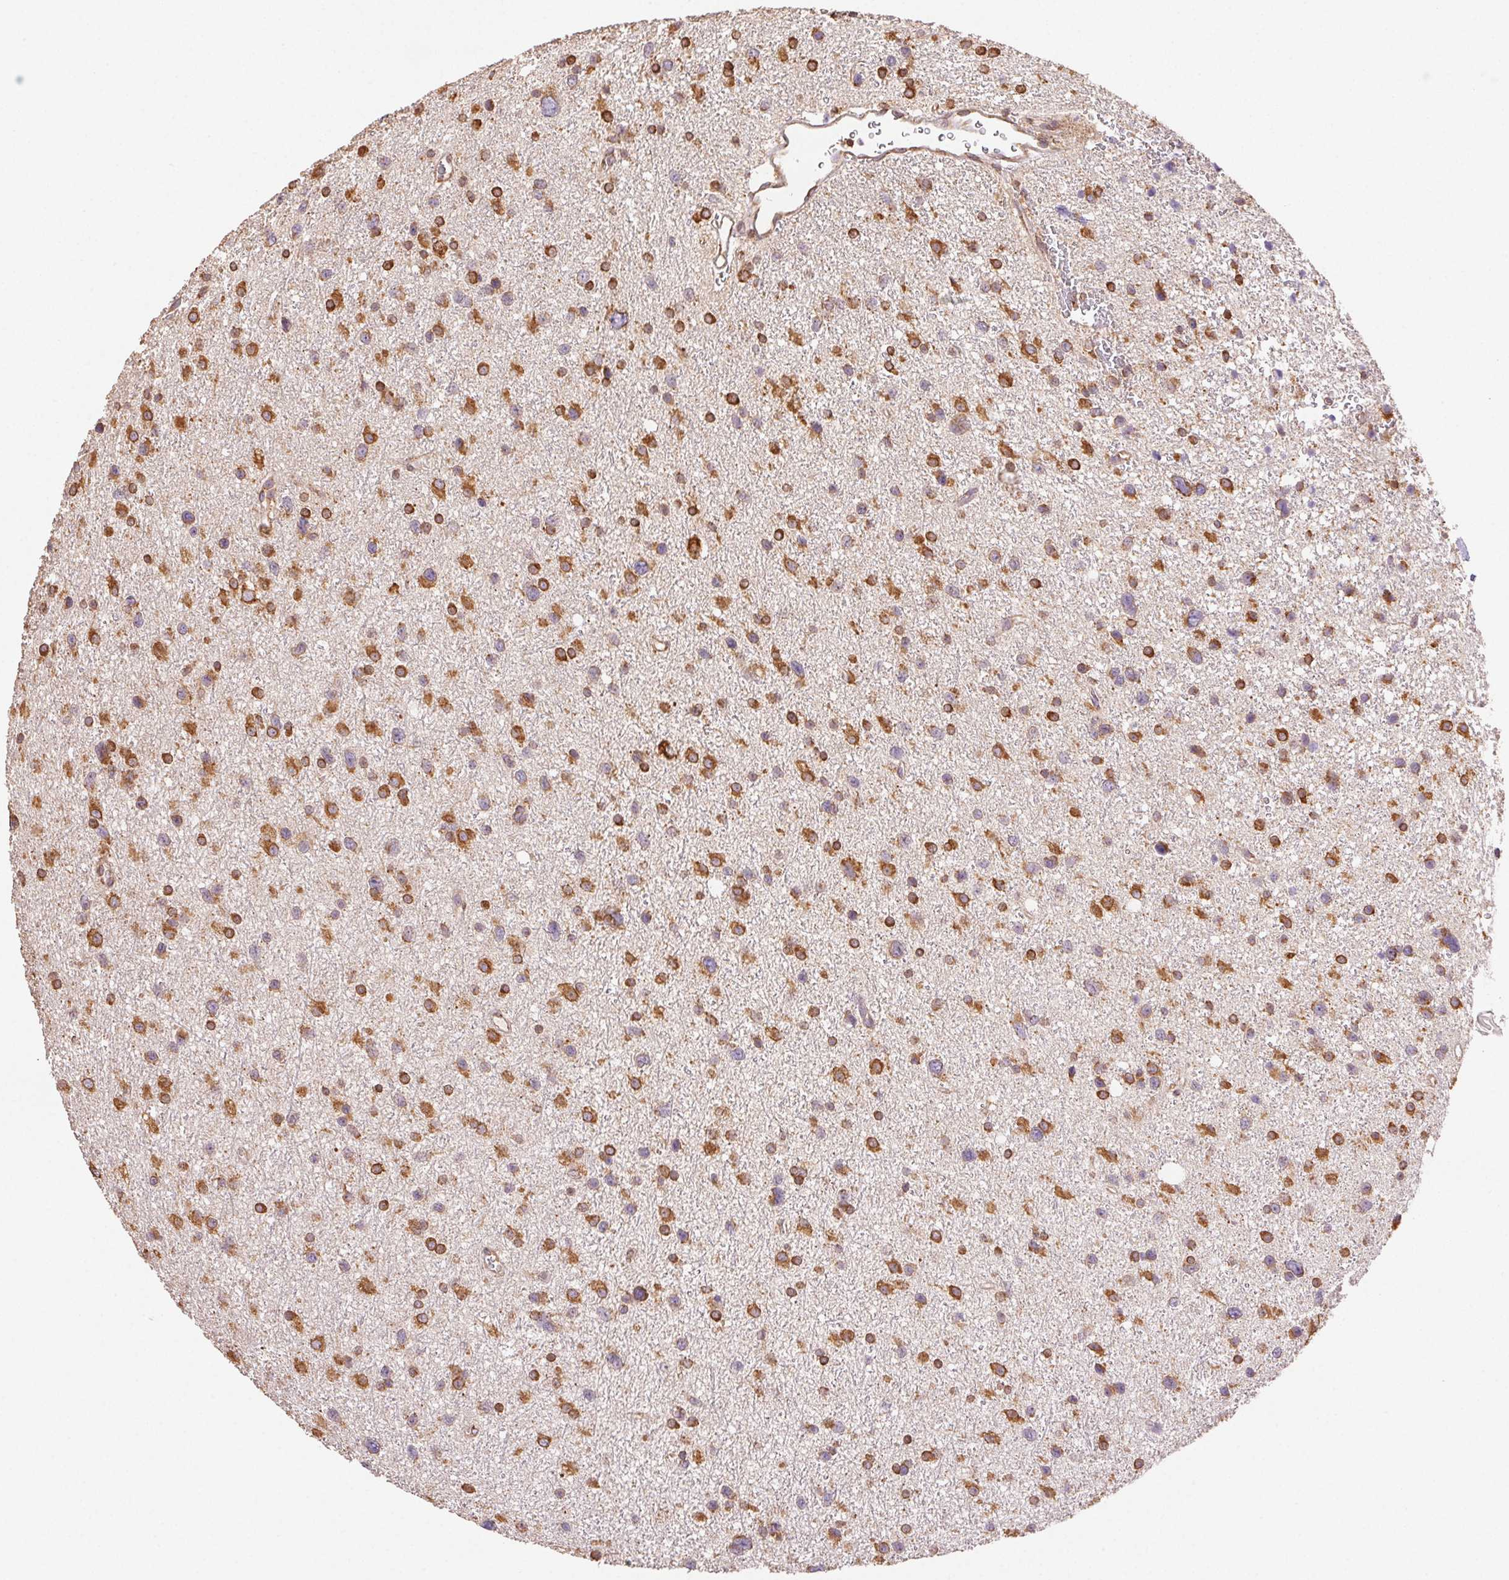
{"staining": {"intensity": "strong", "quantity": ">75%", "location": "cytoplasmic/membranous"}, "tissue": "glioma", "cell_type": "Tumor cells", "image_type": "cancer", "snomed": [{"axis": "morphology", "description": "Glioma, malignant, Low grade"}, {"axis": "topography", "description": "Brain"}], "caption": "This is a micrograph of immunohistochemistry (IHC) staining of glioma, which shows strong expression in the cytoplasmic/membranous of tumor cells.", "gene": "ENTREP1", "patient": {"sex": "female", "age": 55}}